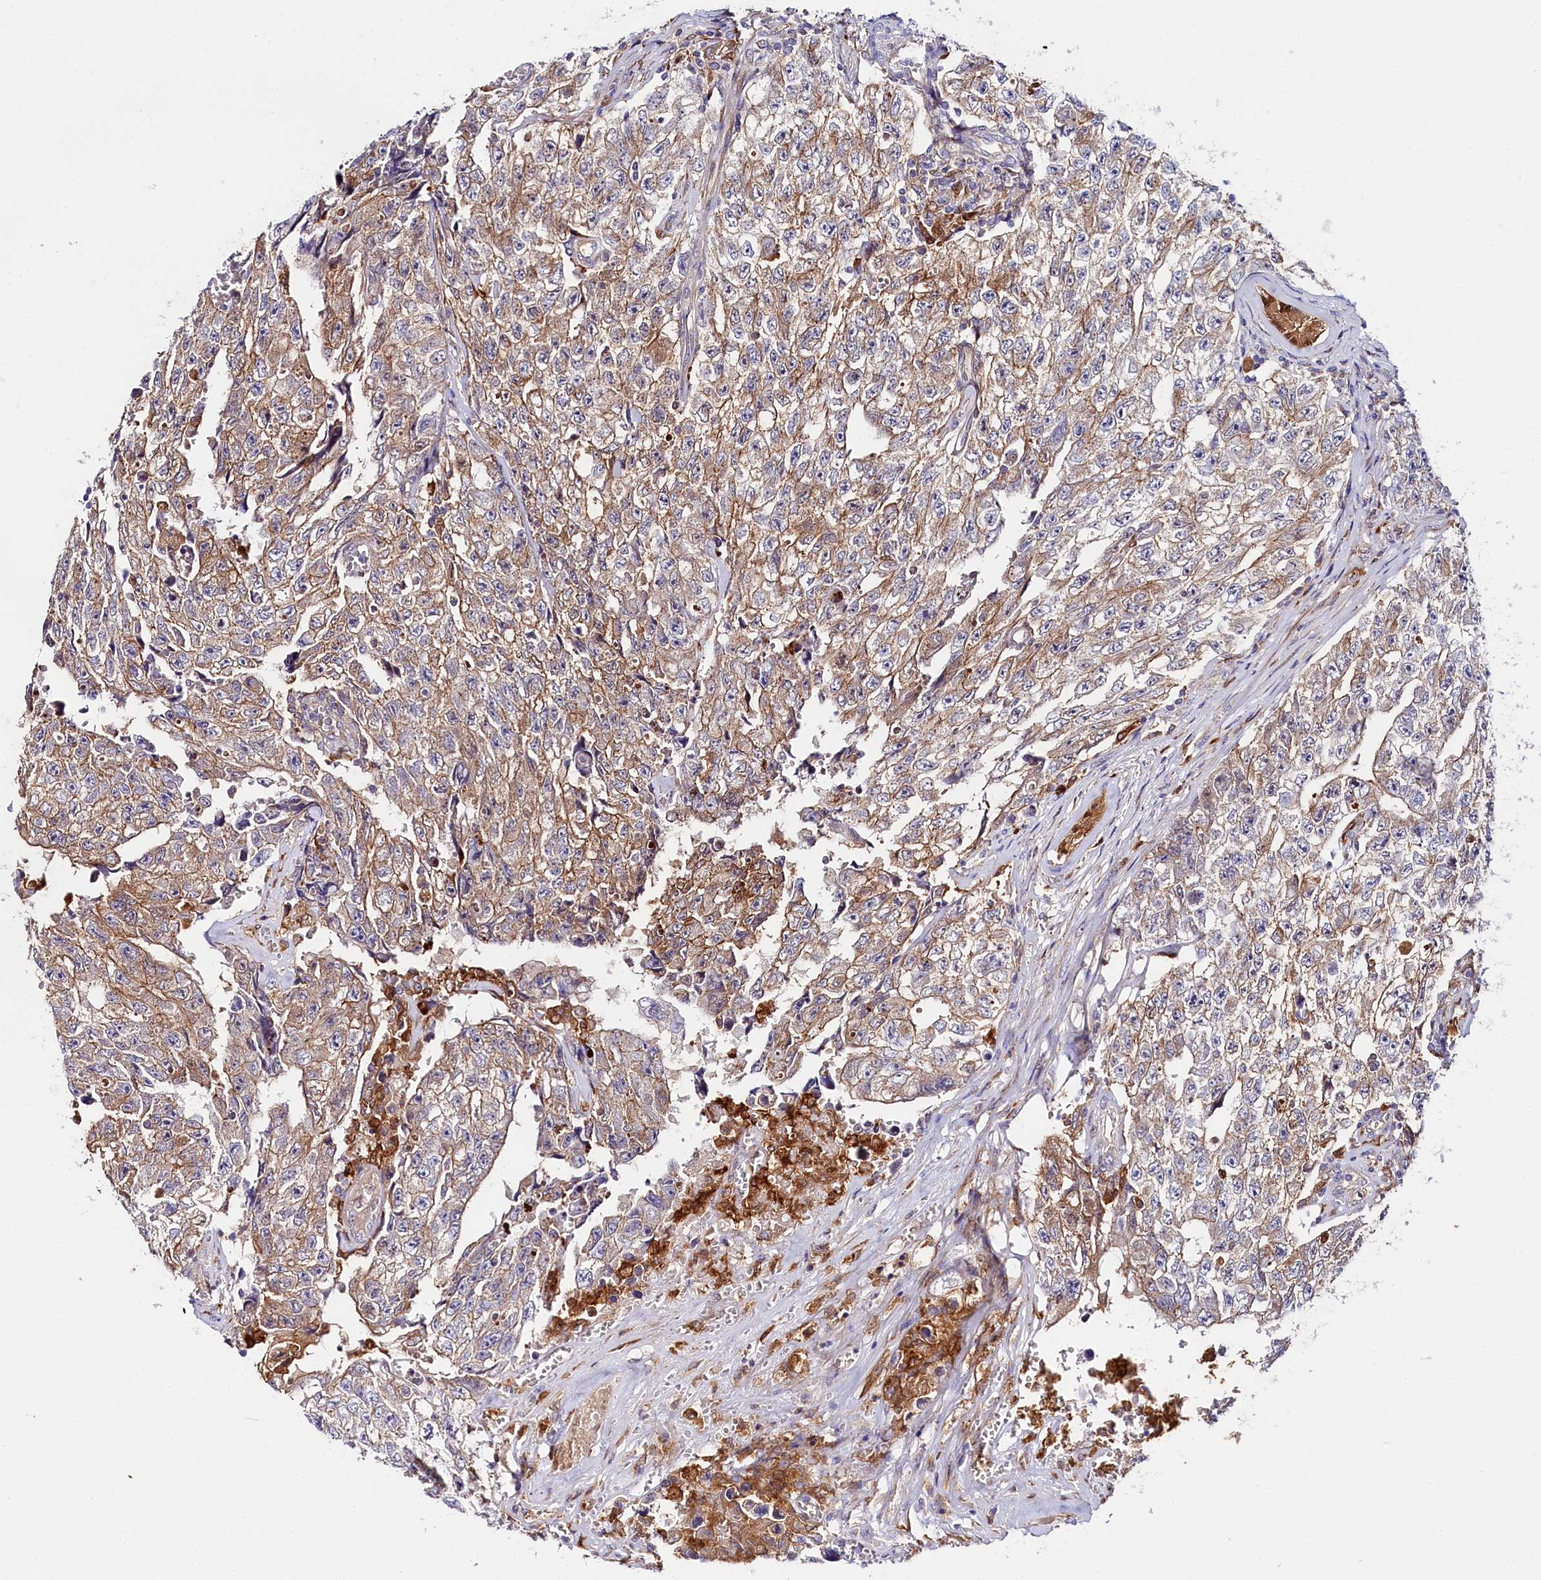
{"staining": {"intensity": "moderate", "quantity": "<25%", "location": "cytoplasmic/membranous"}, "tissue": "testis cancer", "cell_type": "Tumor cells", "image_type": "cancer", "snomed": [{"axis": "morphology", "description": "Carcinoma, Embryonal, NOS"}, {"axis": "topography", "description": "Testis"}], "caption": "A brown stain labels moderate cytoplasmic/membranous positivity of a protein in human embryonal carcinoma (testis) tumor cells. (DAB IHC, brown staining for protein, blue staining for nuclei).", "gene": "KATNB1", "patient": {"sex": "male", "age": 17}}